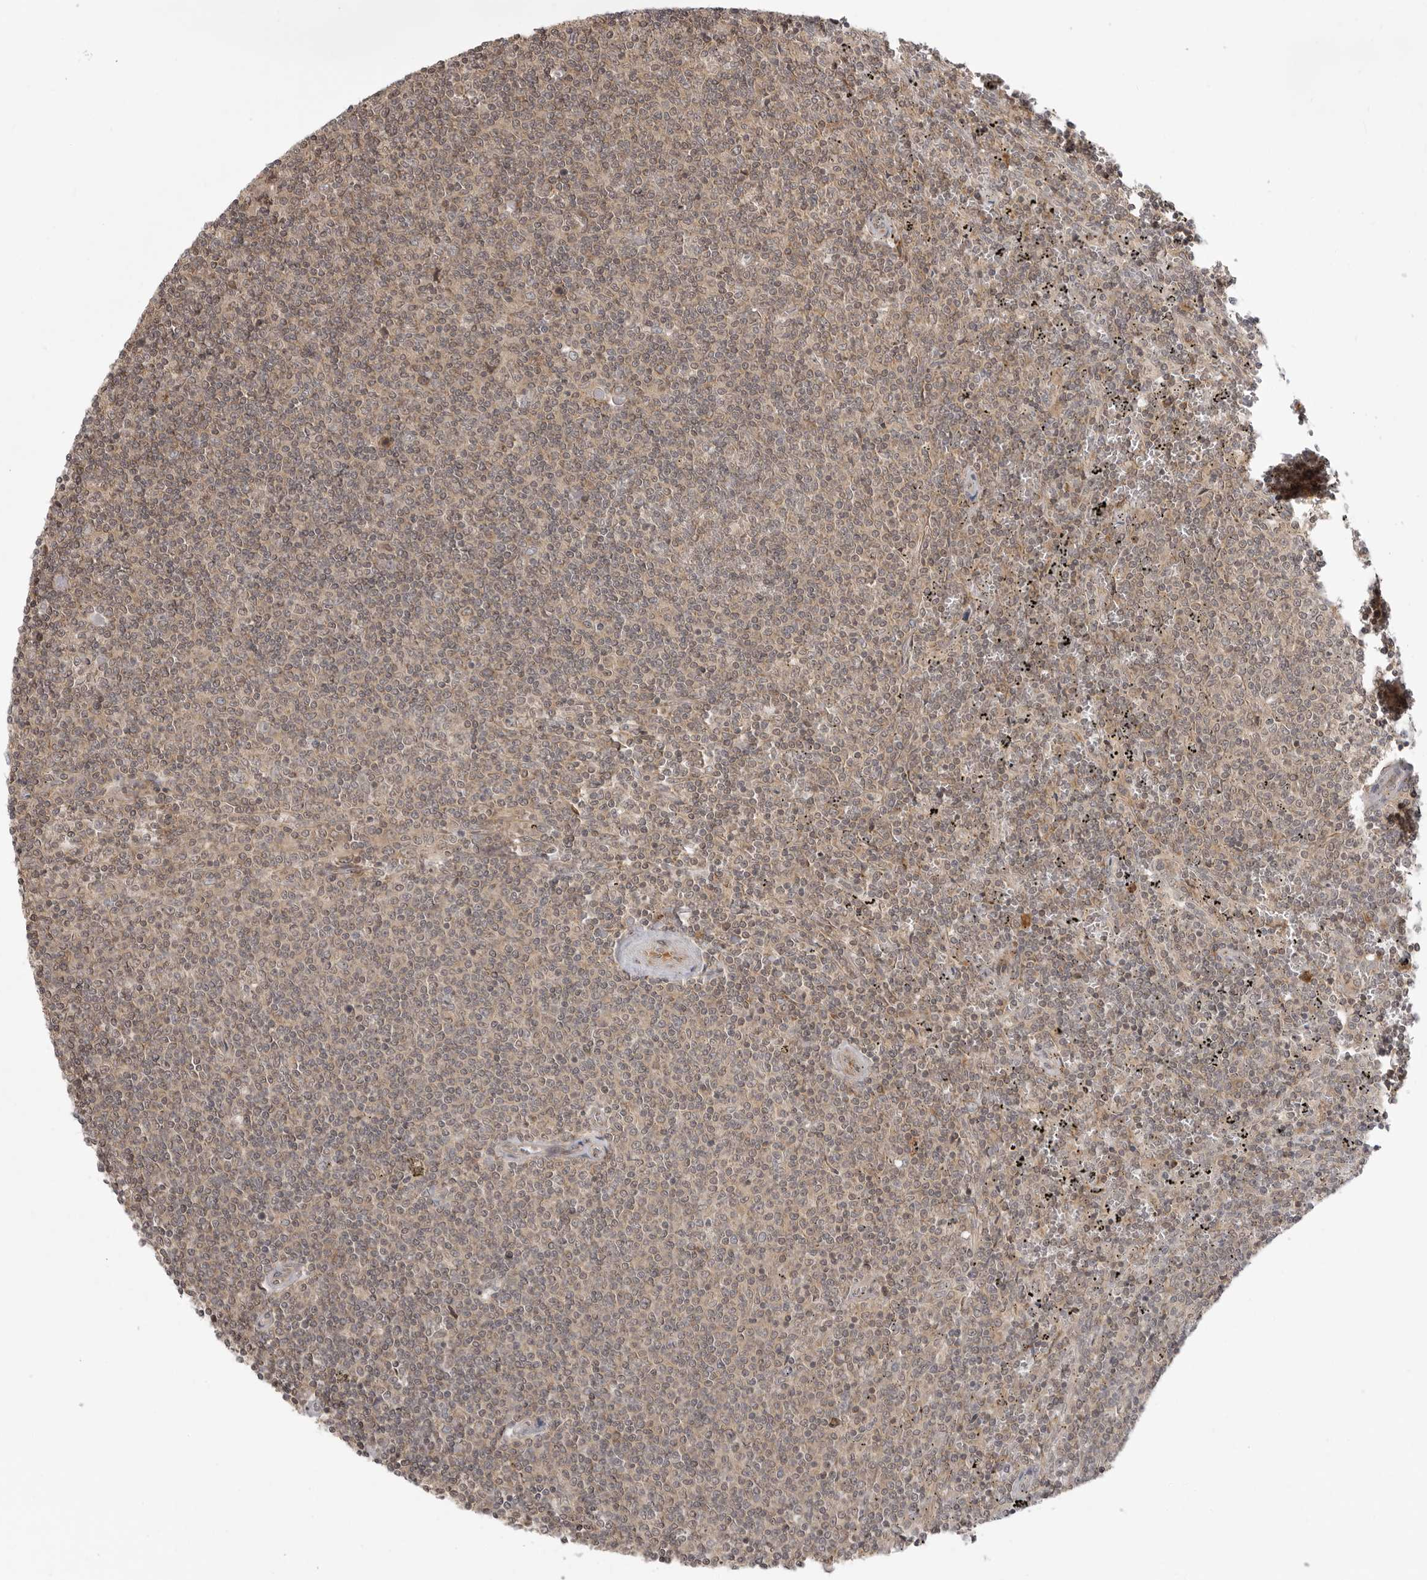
{"staining": {"intensity": "moderate", "quantity": "25%-75%", "location": "nuclear"}, "tissue": "lymphoma", "cell_type": "Tumor cells", "image_type": "cancer", "snomed": [{"axis": "morphology", "description": "Malignant lymphoma, non-Hodgkin's type, Low grade"}, {"axis": "topography", "description": "Spleen"}], "caption": "Immunohistochemical staining of lymphoma exhibits moderate nuclear protein expression in approximately 25%-75% of tumor cells.", "gene": "PRRC2A", "patient": {"sex": "female", "age": 50}}